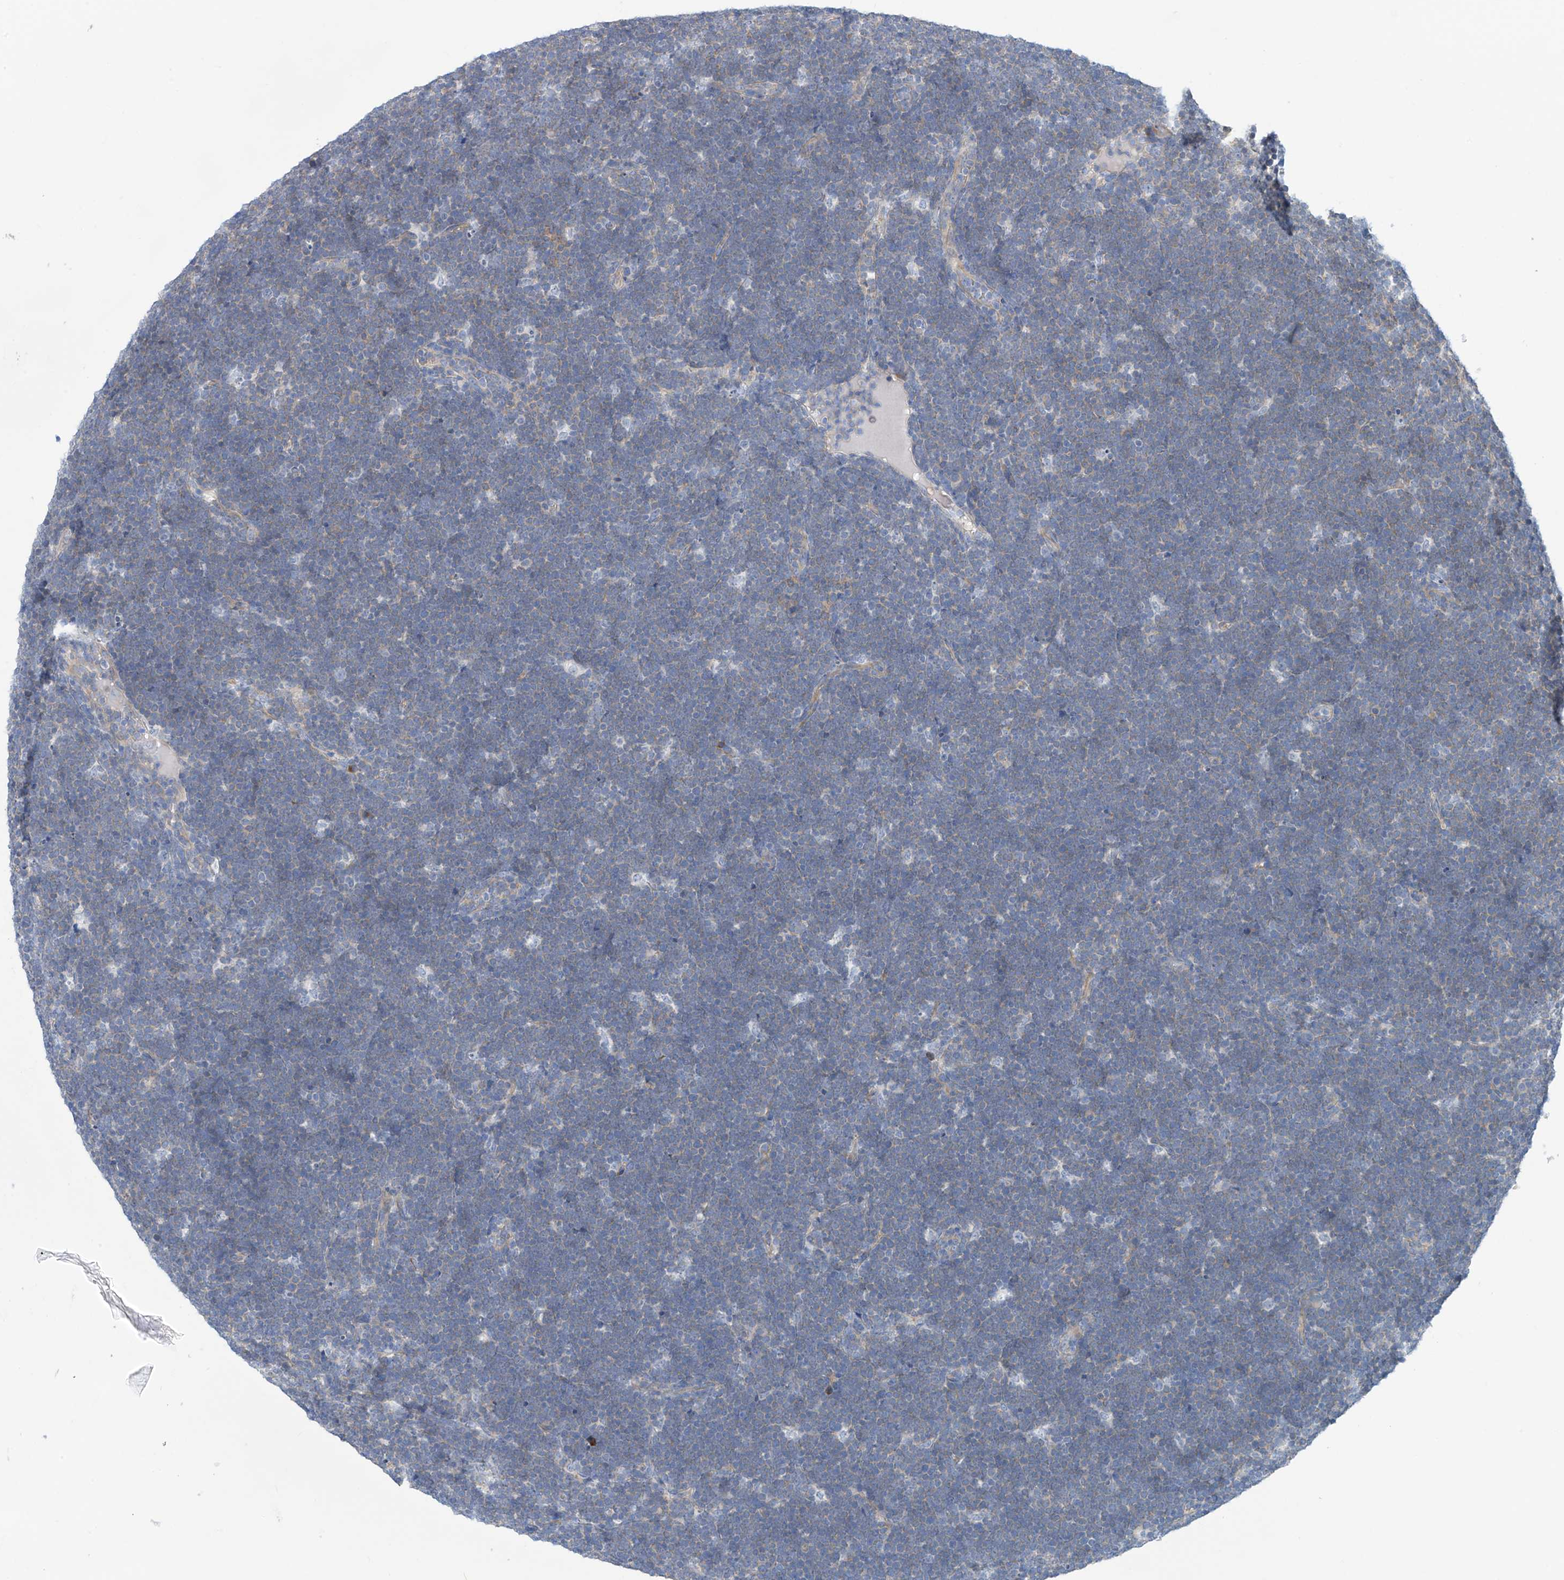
{"staining": {"intensity": "negative", "quantity": "none", "location": "none"}, "tissue": "lymphoma", "cell_type": "Tumor cells", "image_type": "cancer", "snomed": [{"axis": "morphology", "description": "Malignant lymphoma, non-Hodgkin's type, High grade"}, {"axis": "topography", "description": "Lymph node"}], "caption": "DAB immunohistochemical staining of human malignant lymphoma, non-Hodgkin's type (high-grade) shows no significant positivity in tumor cells.", "gene": "PIK3C2B", "patient": {"sex": "male", "age": 13}}